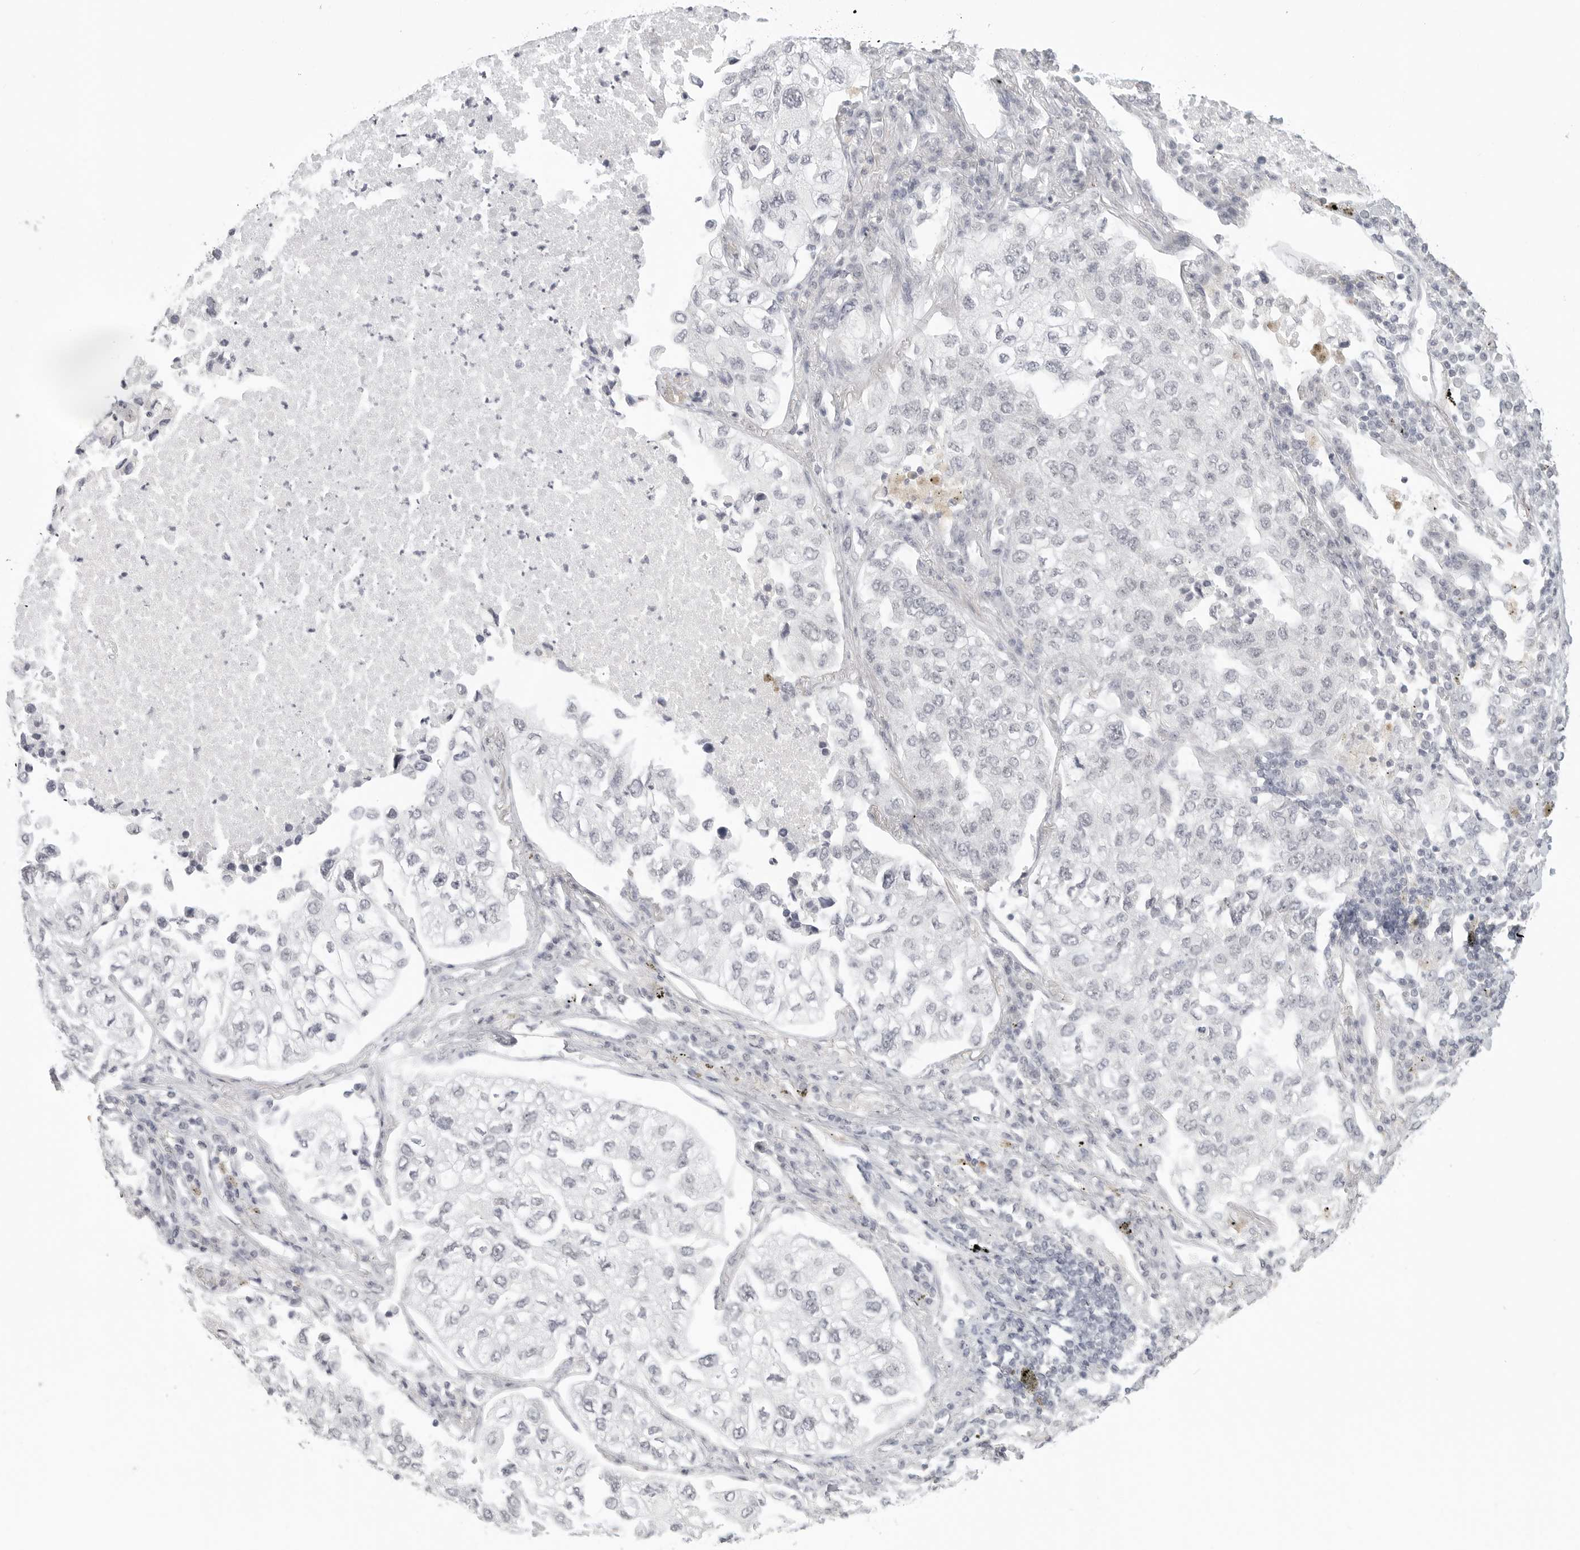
{"staining": {"intensity": "negative", "quantity": "none", "location": "none"}, "tissue": "lung cancer", "cell_type": "Tumor cells", "image_type": "cancer", "snomed": [{"axis": "morphology", "description": "Adenocarcinoma, NOS"}, {"axis": "topography", "description": "Lung"}], "caption": "Protein analysis of lung cancer (adenocarcinoma) reveals no significant staining in tumor cells. Brightfield microscopy of IHC stained with DAB (brown) and hematoxylin (blue), captured at high magnification.", "gene": "KLK11", "patient": {"sex": "male", "age": 63}}